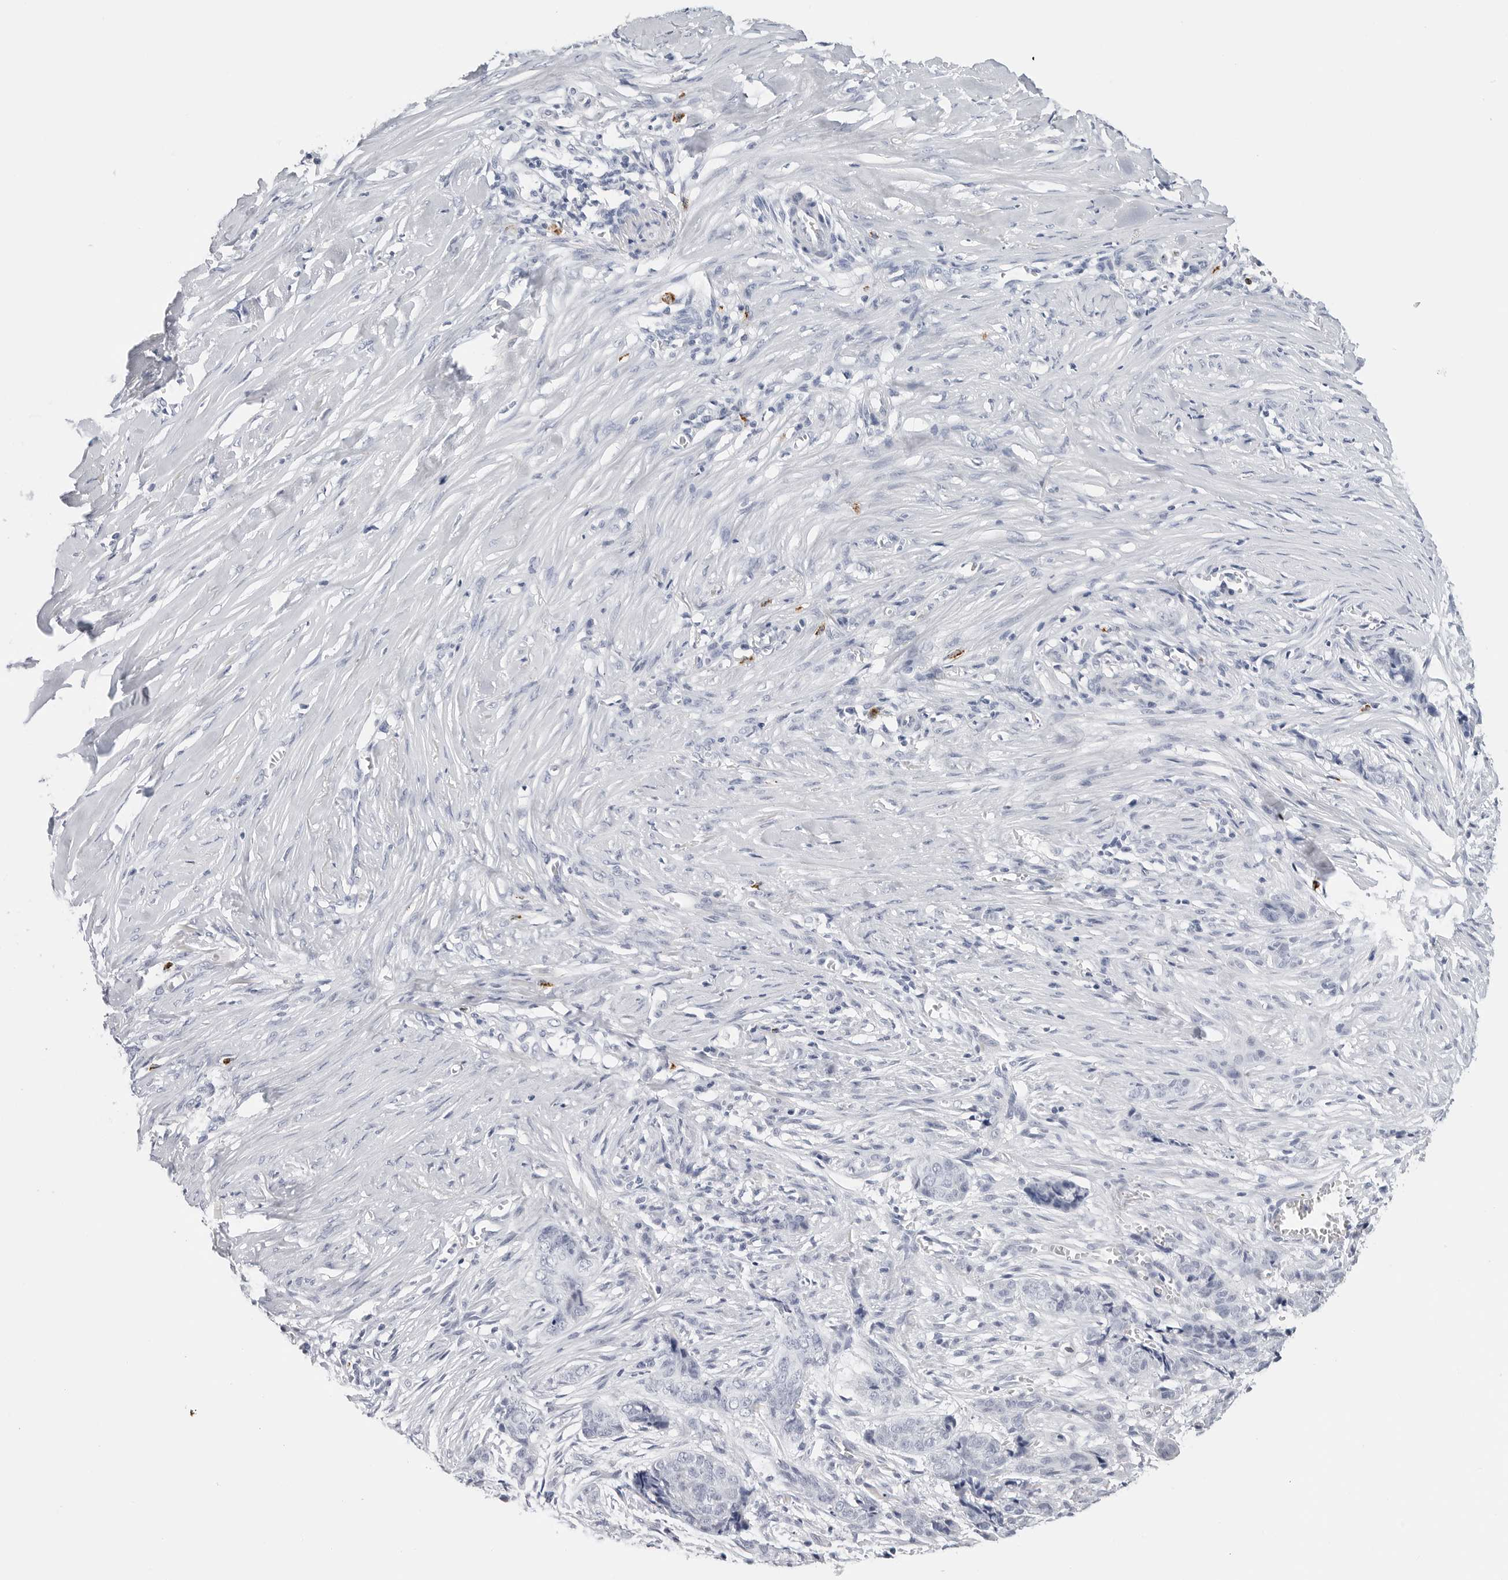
{"staining": {"intensity": "negative", "quantity": "none", "location": "none"}, "tissue": "skin cancer", "cell_type": "Tumor cells", "image_type": "cancer", "snomed": [{"axis": "morphology", "description": "Basal cell carcinoma"}, {"axis": "topography", "description": "Skin"}], "caption": "This is a histopathology image of immunohistochemistry staining of basal cell carcinoma (skin), which shows no staining in tumor cells.", "gene": "HSPB7", "patient": {"sex": "female", "age": 64}}